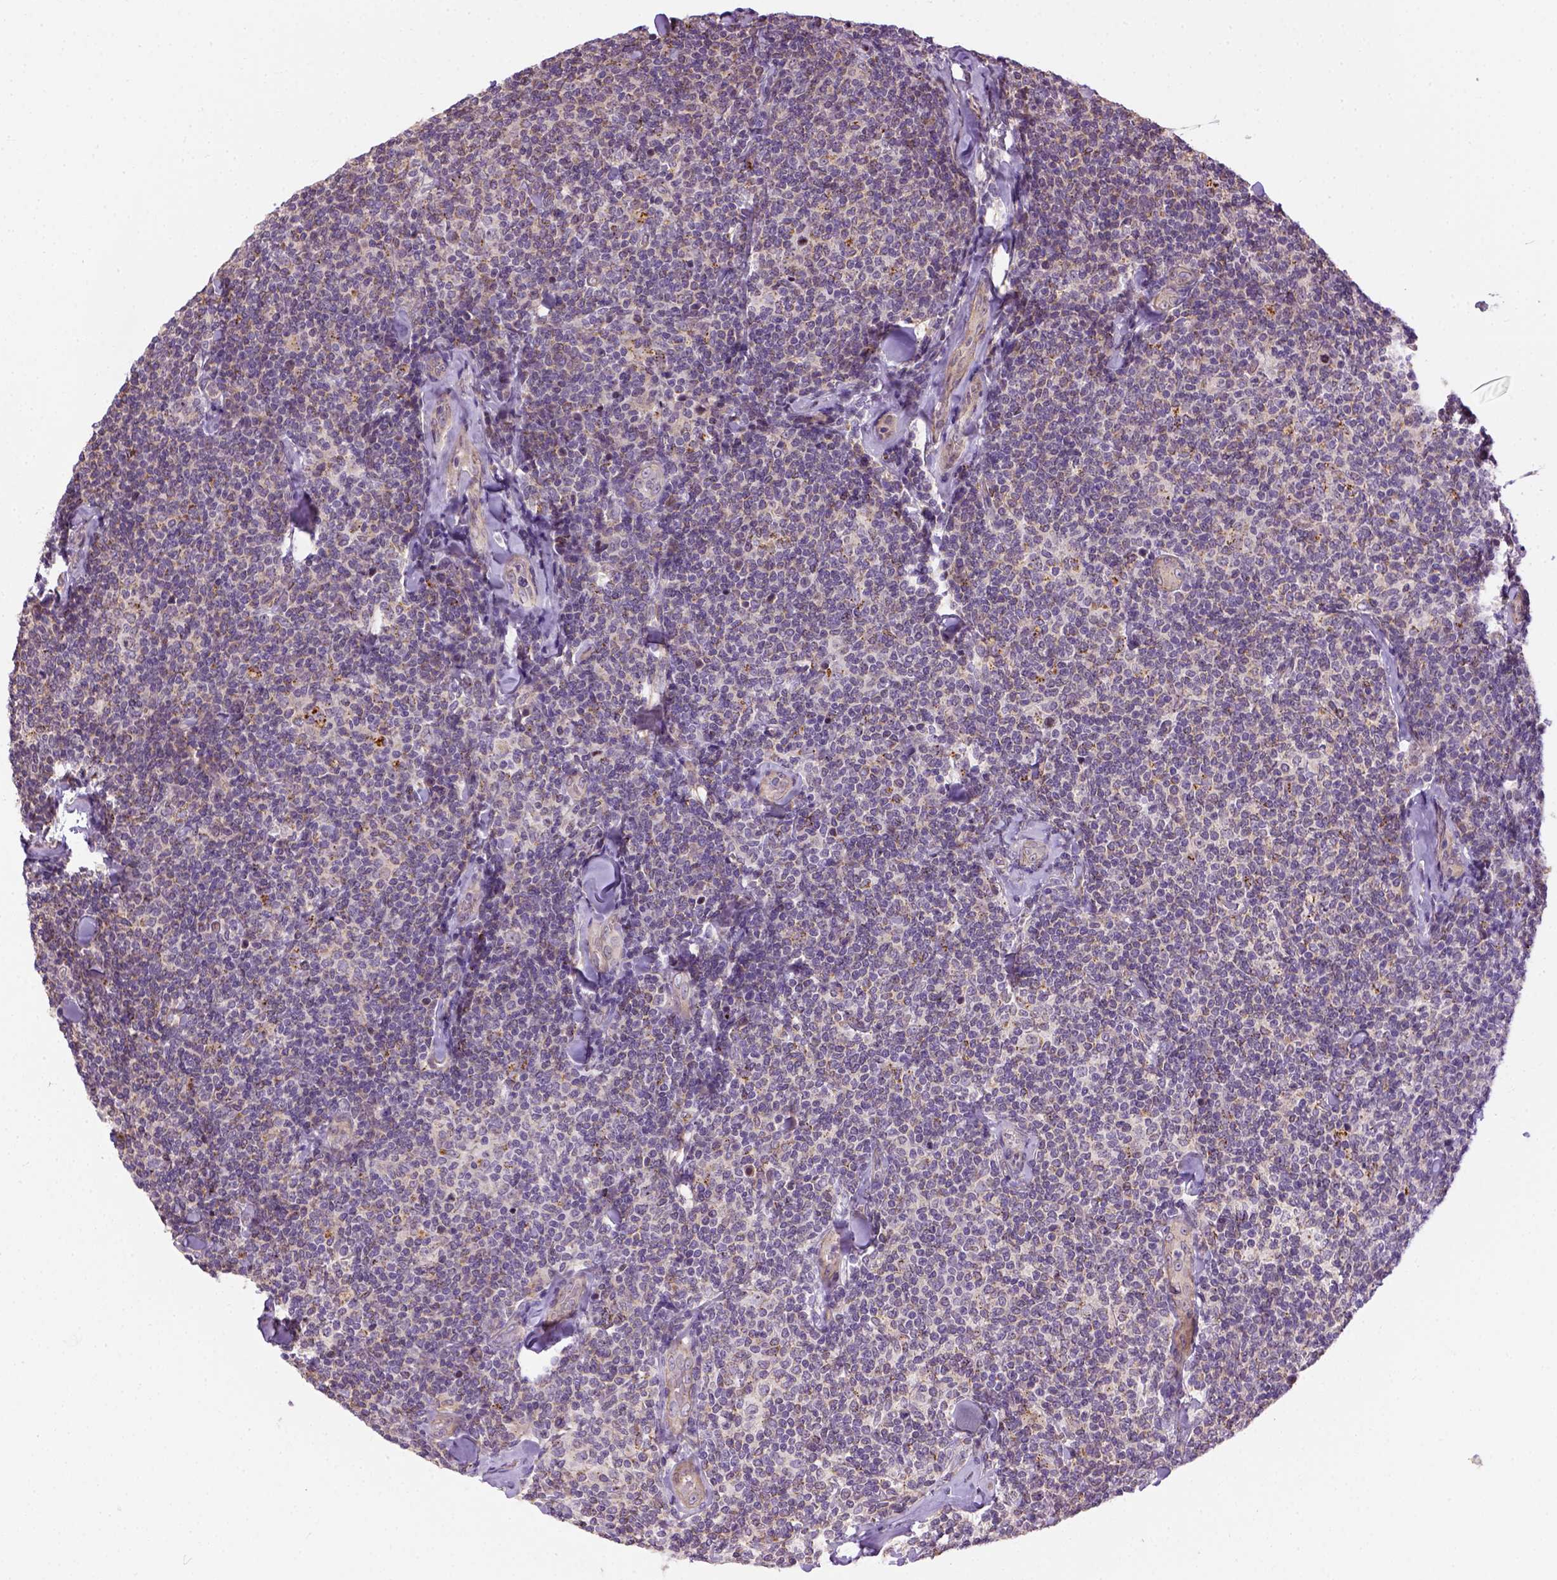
{"staining": {"intensity": "negative", "quantity": "none", "location": "none"}, "tissue": "lymphoma", "cell_type": "Tumor cells", "image_type": "cancer", "snomed": [{"axis": "morphology", "description": "Malignant lymphoma, non-Hodgkin's type, Low grade"}, {"axis": "topography", "description": "Lymph node"}], "caption": "IHC micrograph of human malignant lymphoma, non-Hodgkin's type (low-grade) stained for a protein (brown), which reveals no positivity in tumor cells.", "gene": "KAZN", "patient": {"sex": "female", "age": 56}}